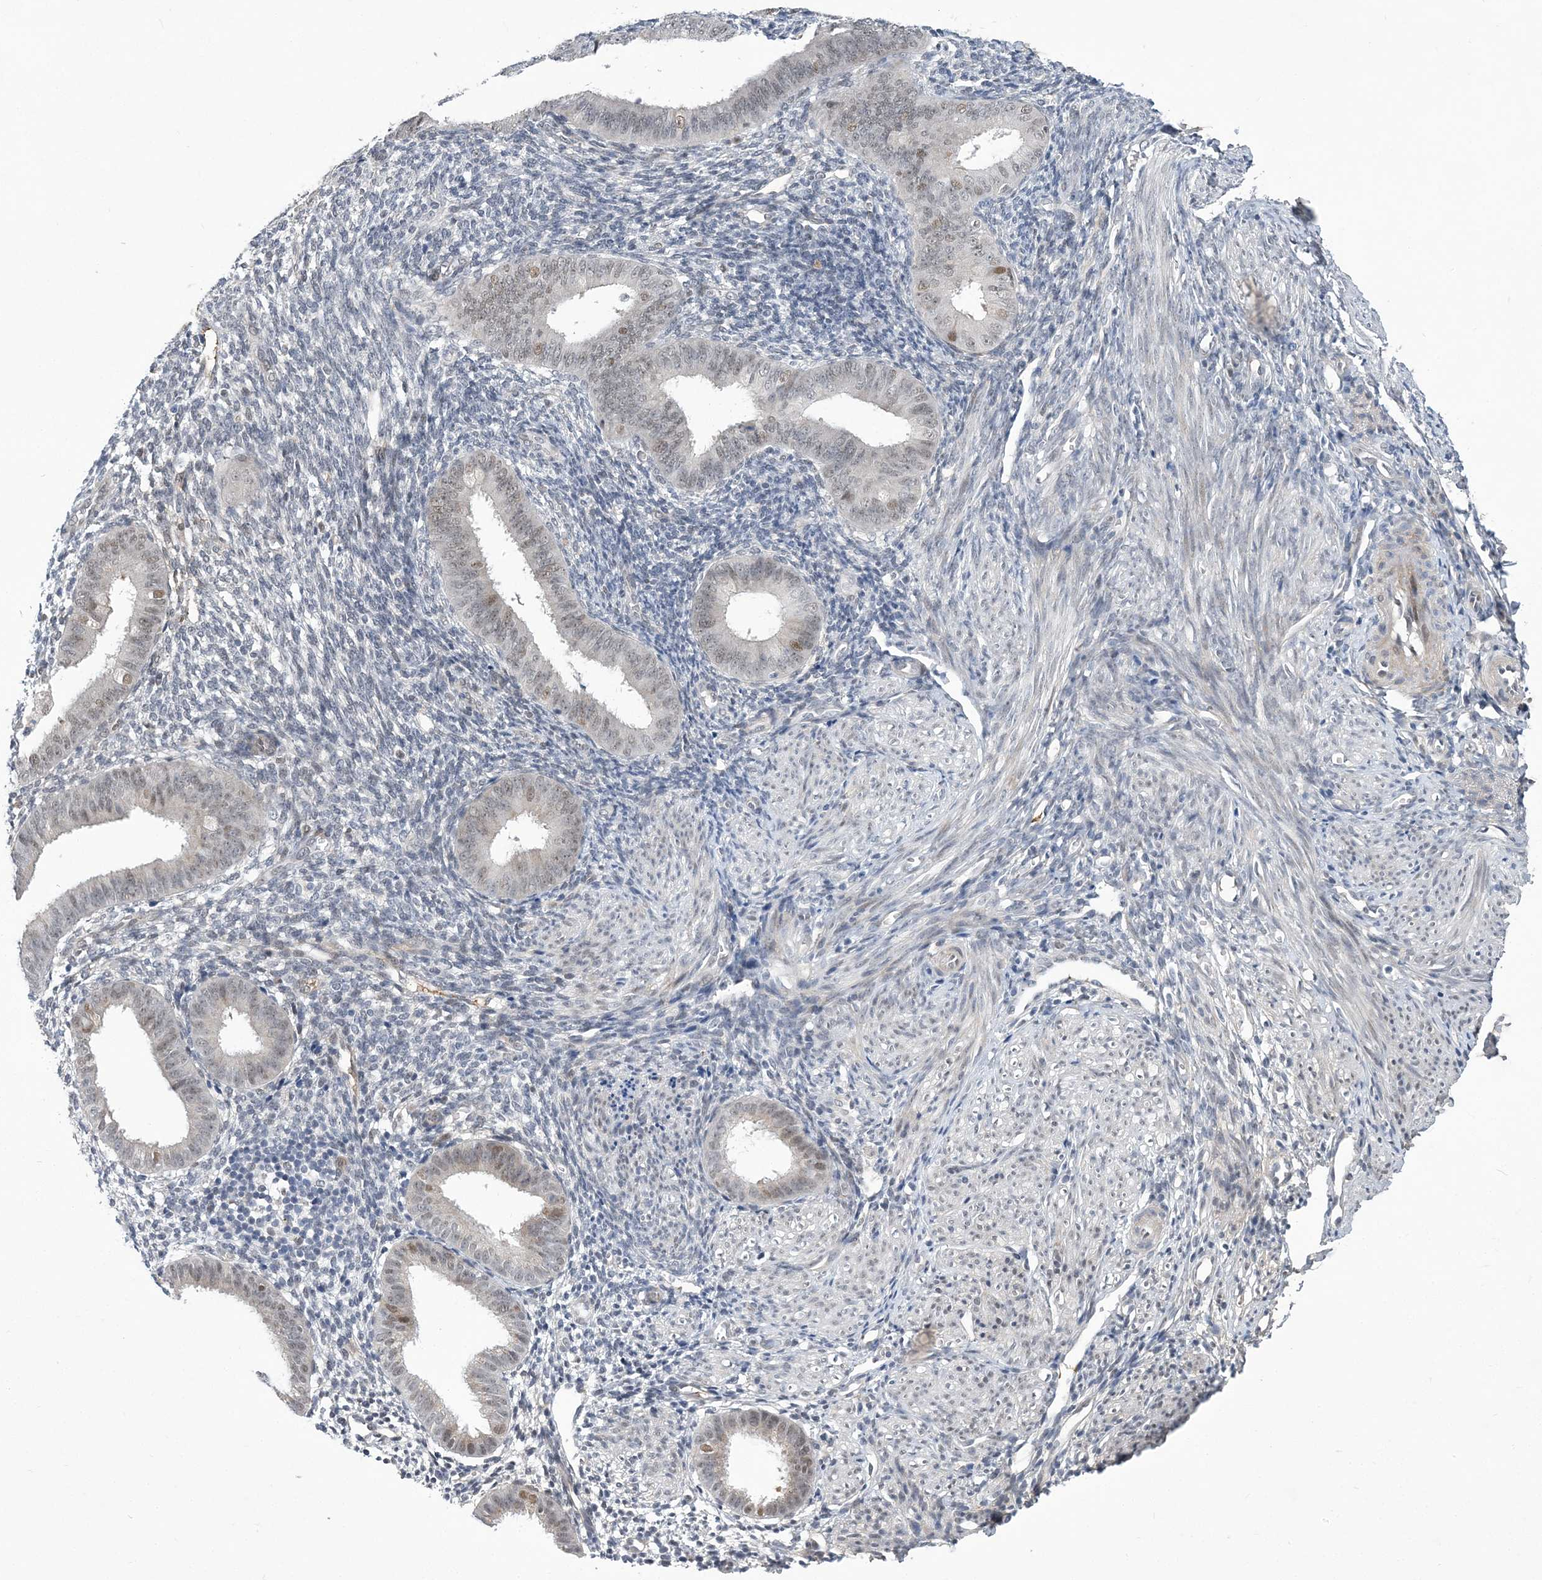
{"staining": {"intensity": "negative", "quantity": "none", "location": "none"}, "tissue": "endometrium", "cell_type": "Cells in endometrial stroma", "image_type": "normal", "snomed": [{"axis": "morphology", "description": "Normal tissue, NOS"}, {"axis": "topography", "description": "Uterus"}, {"axis": "topography", "description": "Endometrium"}], "caption": "Human endometrium stained for a protein using immunohistochemistry exhibits no expression in cells in endometrial stroma.", "gene": "FAM217A", "patient": {"sex": "female", "age": 48}}